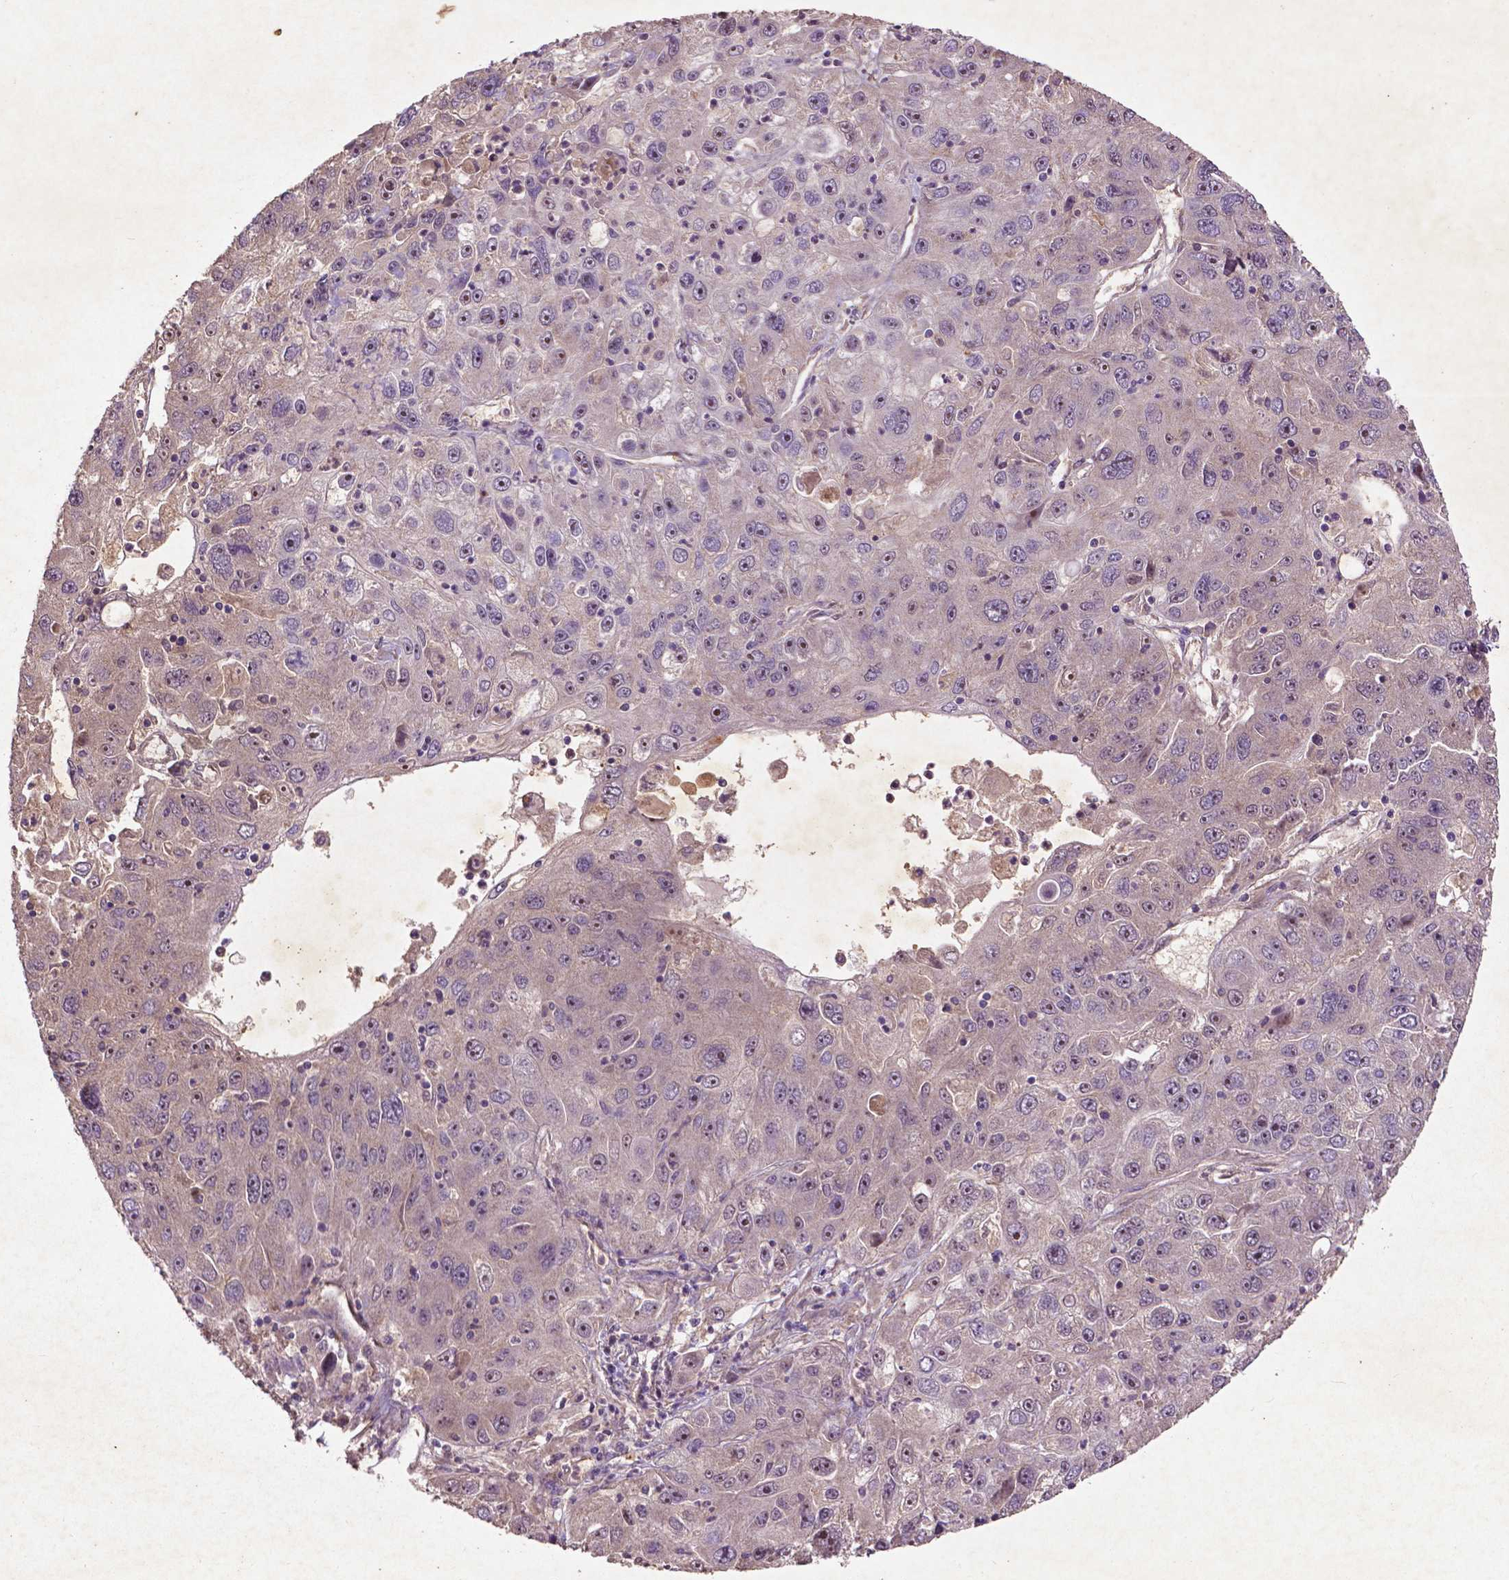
{"staining": {"intensity": "weak", "quantity": ">75%", "location": "cytoplasmic/membranous"}, "tissue": "stomach cancer", "cell_type": "Tumor cells", "image_type": "cancer", "snomed": [{"axis": "morphology", "description": "Adenocarcinoma, NOS"}, {"axis": "topography", "description": "Stomach"}], "caption": "Human adenocarcinoma (stomach) stained for a protein (brown) displays weak cytoplasmic/membranous positive staining in approximately >75% of tumor cells.", "gene": "COQ2", "patient": {"sex": "male", "age": 56}}